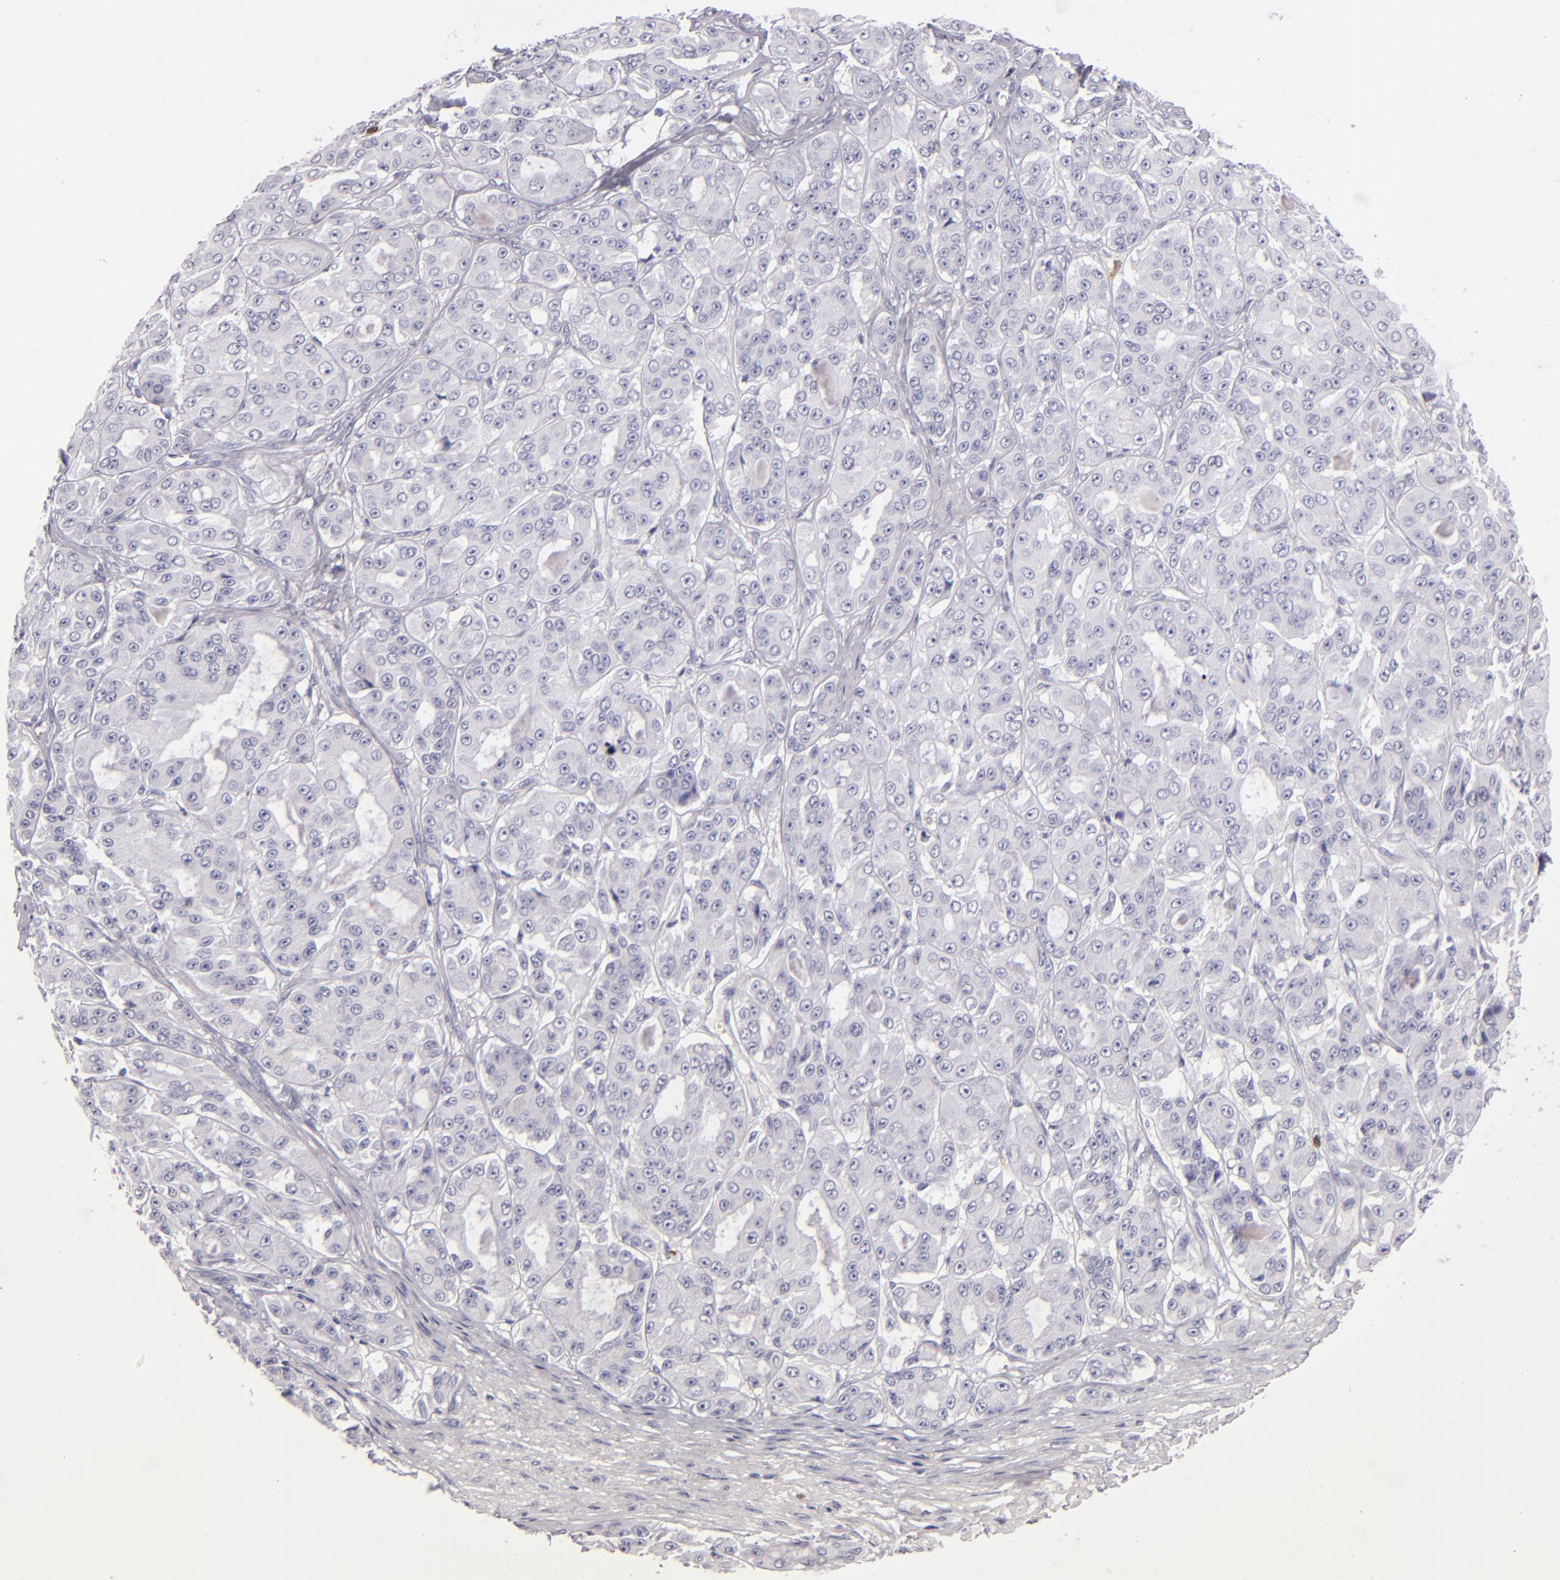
{"staining": {"intensity": "negative", "quantity": "none", "location": "none"}, "tissue": "ovarian cancer", "cell_type": "Tumor cells", "image_type": "cancer", "snomed": [{"axis": "morphology", "description": "Carcinoma, endometroid"}, {"axis": "topography", "description": "Ovary"}], "caption": "The immunohistochemistry micrograph has no significant positivity in tumor cells of ovarian cancer tissue.", "gene": "LAT", "patient": {"sex": "female", "age": 61}}